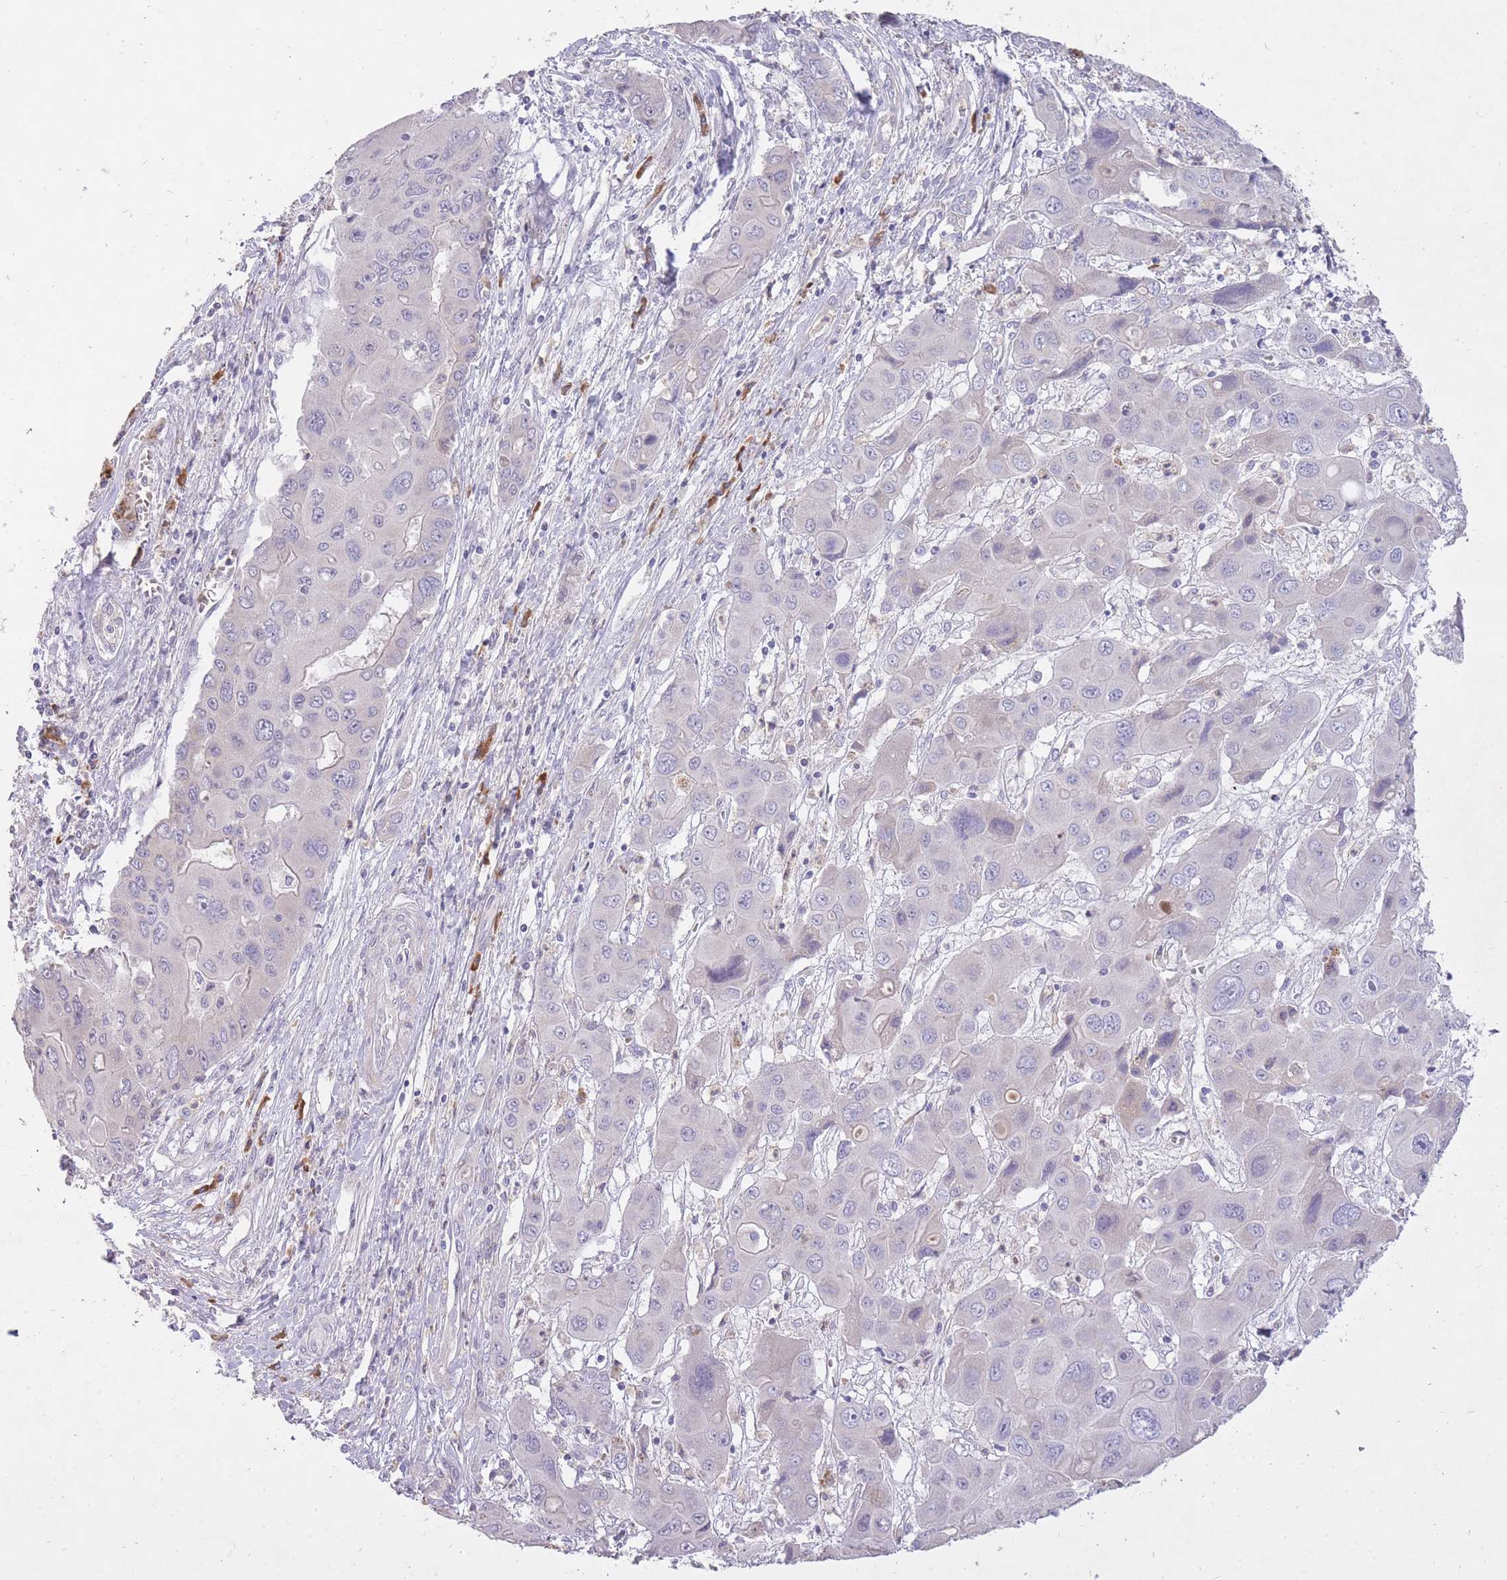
{"staining": {"intensity": "negative", "quantity": "none", "location": "none"}, "tissue": "liver cancer", "cell_type": "Tumor cells", "image_type": "cancer", "snomed": [{"axis": "morphology", "description": "Cholangiocarcinoma"}, {"axis": "topography", "description": "Liver"}], "caption": "Human liver cancer (cholangiocarcinoma) stained for a protein using IHC displays no staining in tumor cells.", "gene": "FRG2C", "patient": {"sex": "male", "age": 67}}